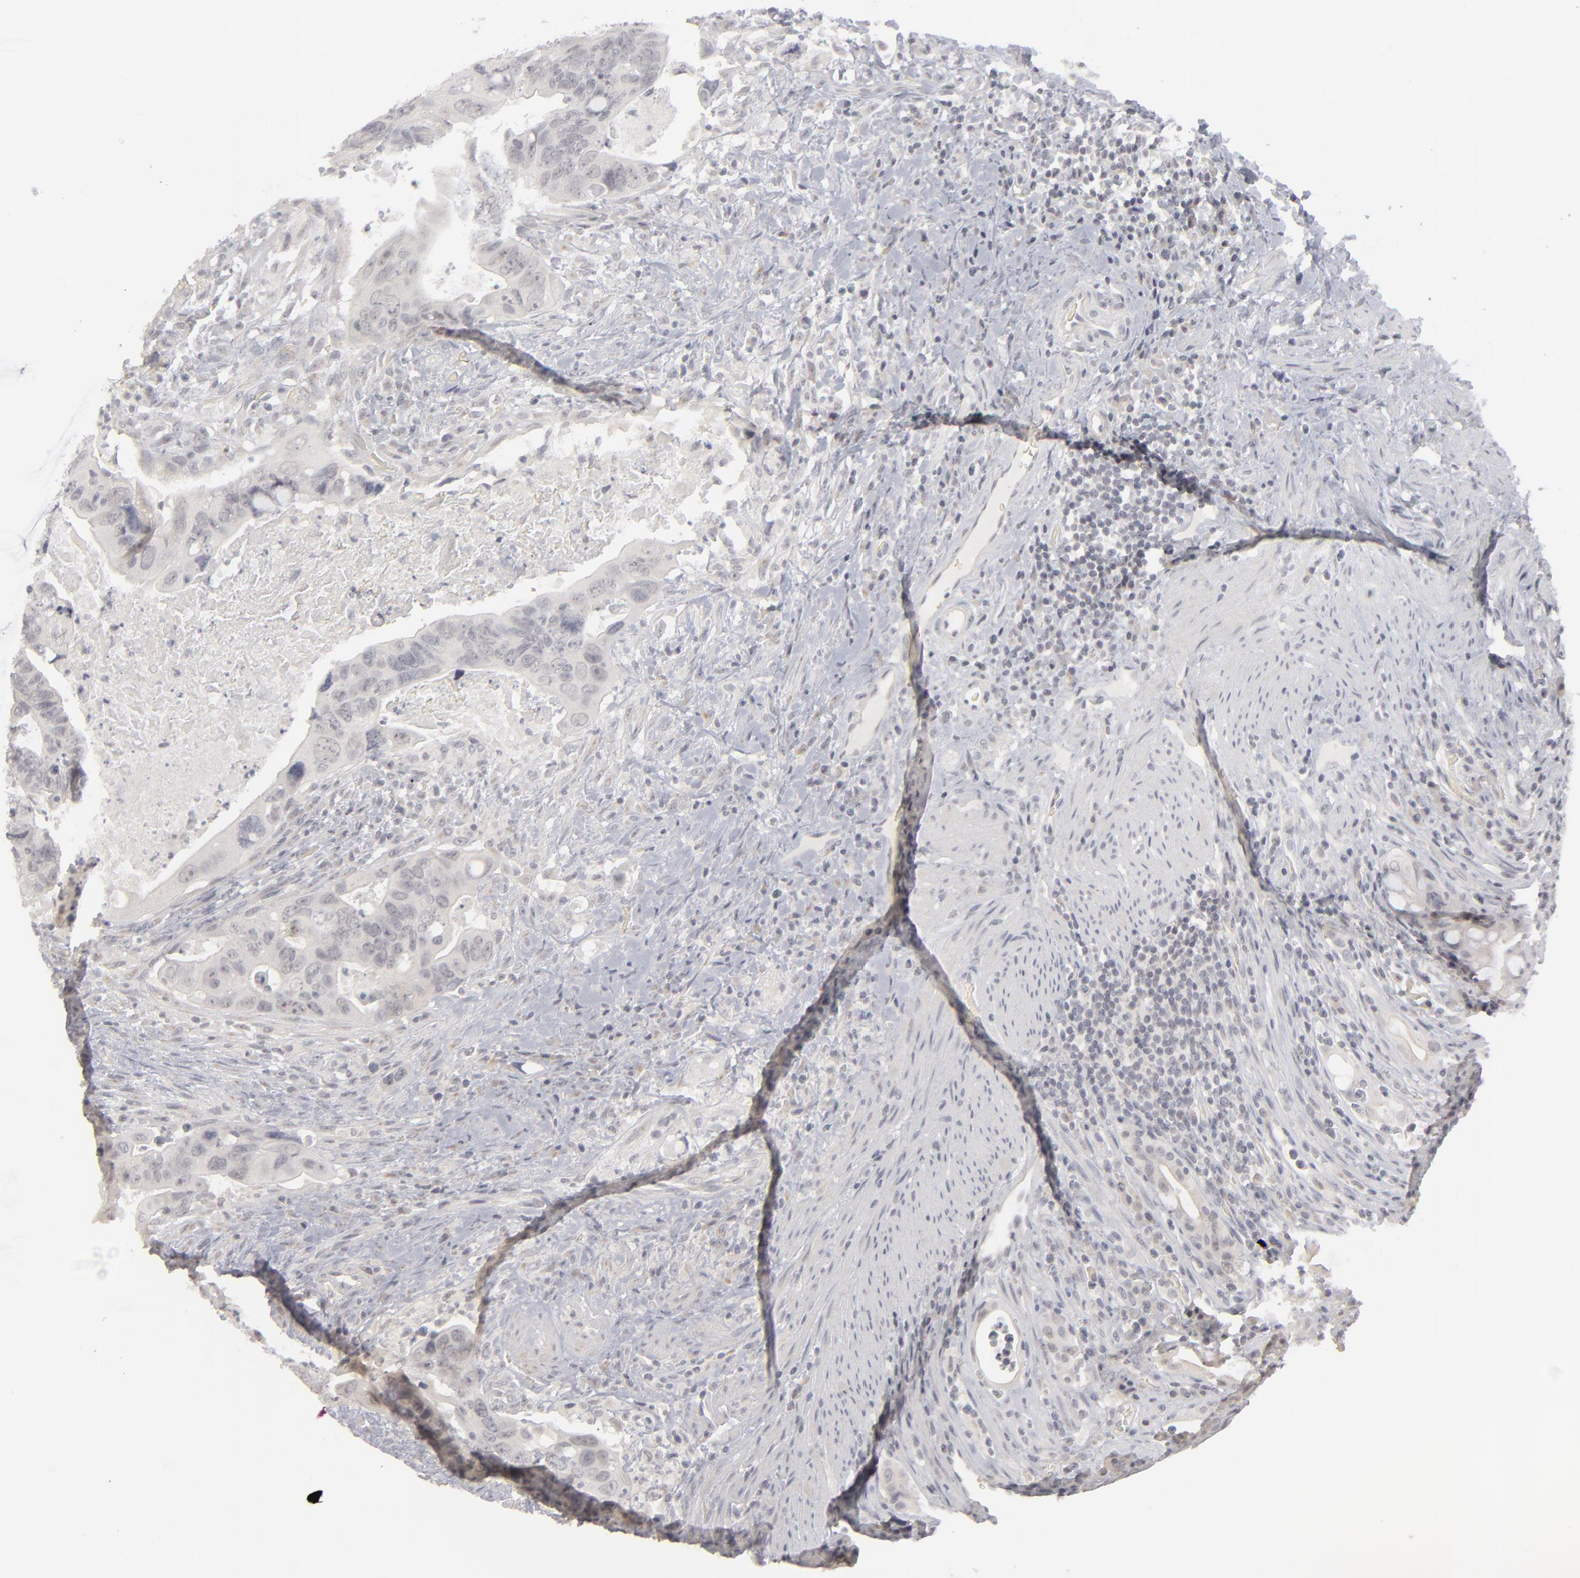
{"staining": {"intensity": "negative", "quantity": "none", "location": "none"}, "tissue": "colorectal cancer", "cell_type": "Tumor cells", "image_type": "cancer", "snomed": [{"axis": "morphology", "description": "Adenocarcinoma, NOS"}, {"axis": "topography", "description": "Rectum"}], "caption": "Immunohistochemical staining of adenocarcinoma (colorectal) displays no significant staining in tumor cells.", "gene": "KIAA1210", "patient": {"sex": "male", "age": 53}}